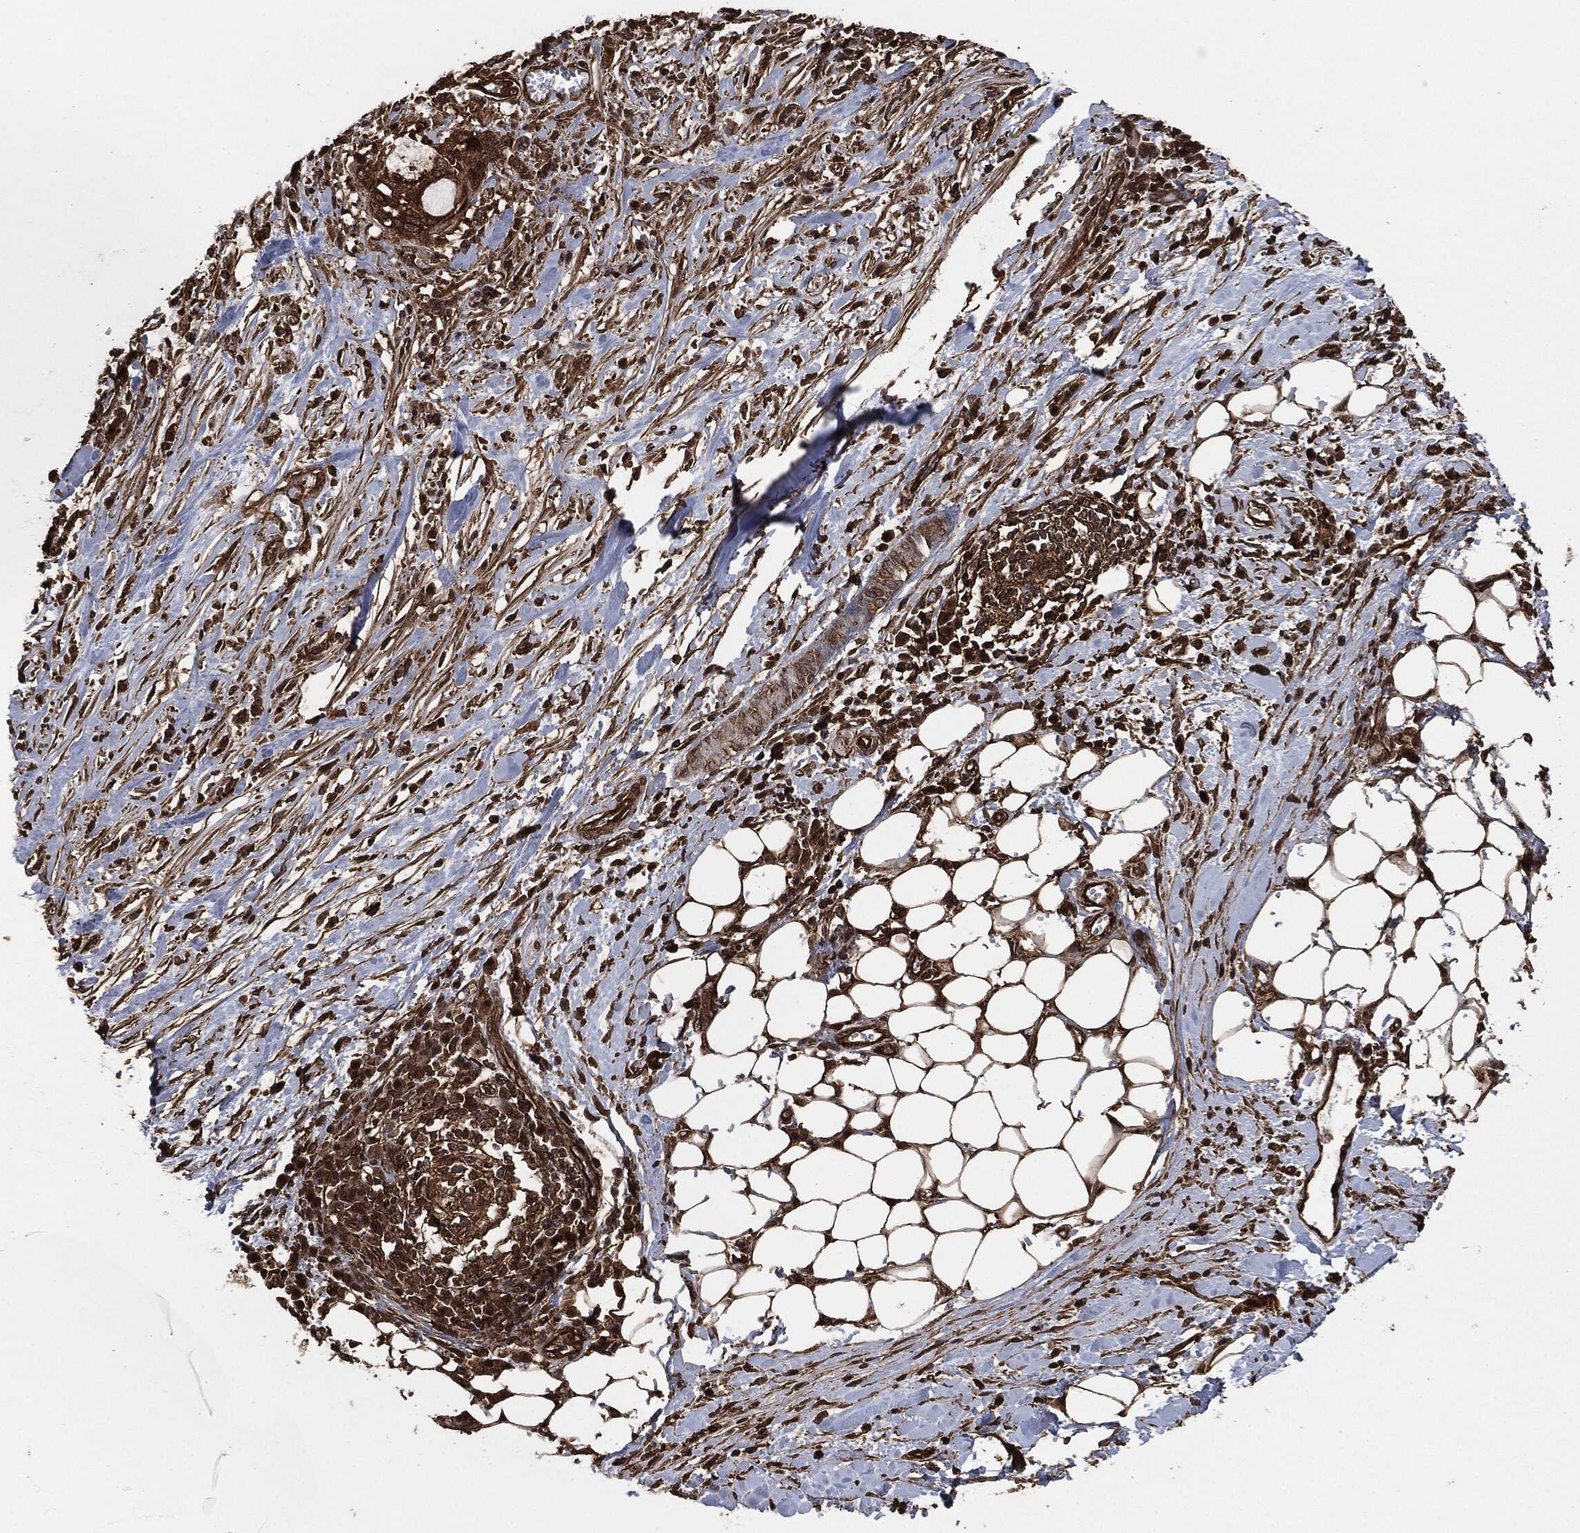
{"staining": {"intensity": "strong", "quantity": ">75%", "location": "cytoplasmic/membranous"}, "tissue": "stomach cancer", "cell_type": "Tumor cells", "image_type": "cancer", "snomed": [{"axis": "morphology", "description": "Adenocarcinoma, NOS"}, {"axis": "topography", "description": "Stomach"}], "caption": "A brown stain highlights strong cytoplasmic/membranous expression of a protein in human stomach cancer (adenocarcinoma) tumor cells.", "gene": "HRAS", "patient": {"sex": "male", "age": 54}}